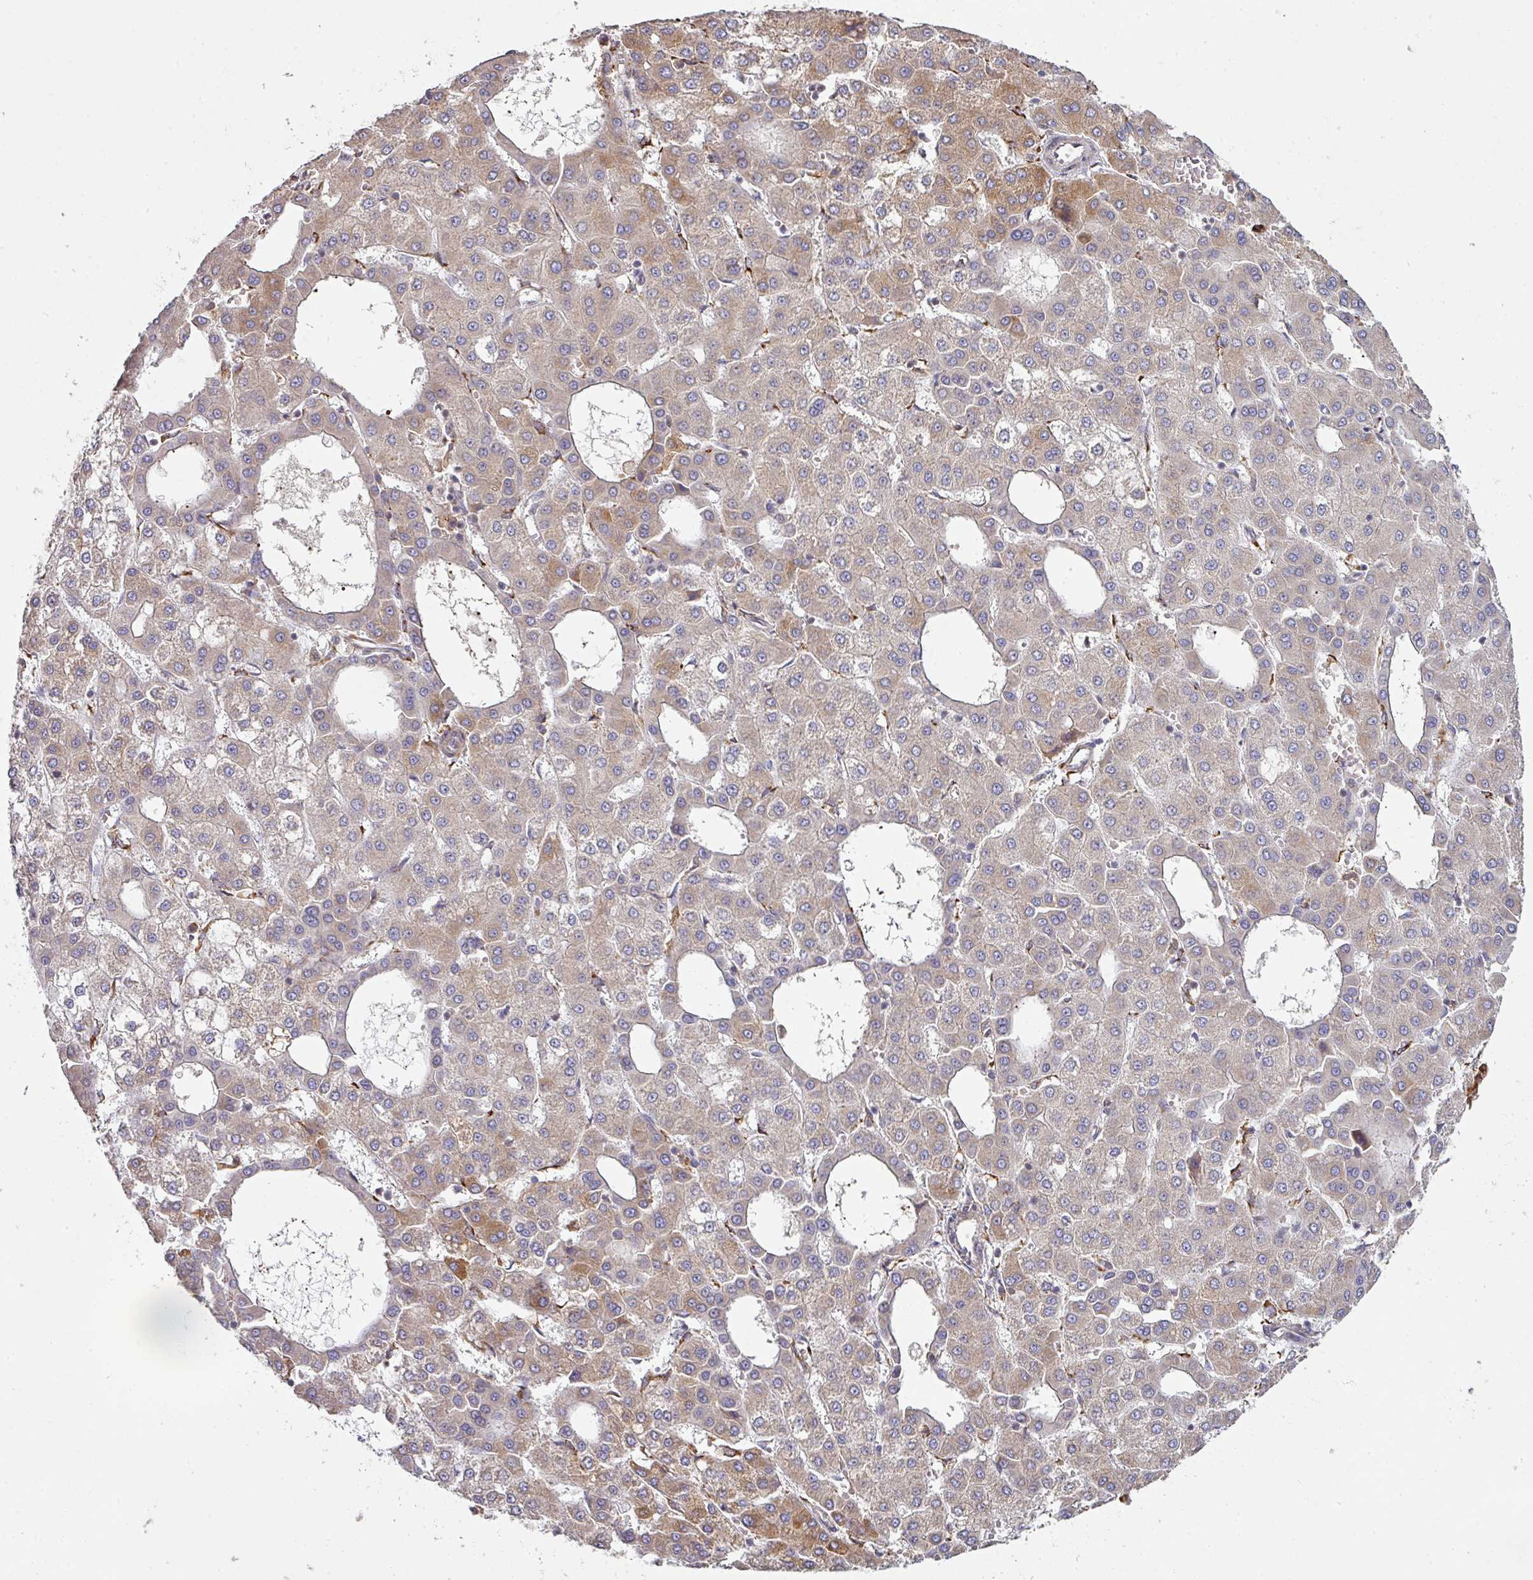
{"staining": {"intensity": "moderate", "quantity": "<25%", "location": "cytoplasmic/membranous"}, "tissue": "liver cancer", "cell_type": "Tumor cells", "image_type": "cancer", "snomed": [{"axis": "morphology", "description": "Carcinoma, Hepatocellular, NOS"}, {"axis": "topography", "description": "Liver"}], "caption": "The histopathology image shows staining of liver hepatocellular carcinoma, revealing moderate cytoplasmic/membranous protein staining (brown color) within tumor cells. (brown staining indicates protein expression, while blue staining denotes nuclei).", "gene": "ZNF268", "patient": {"sex": "male", "age": 47}}